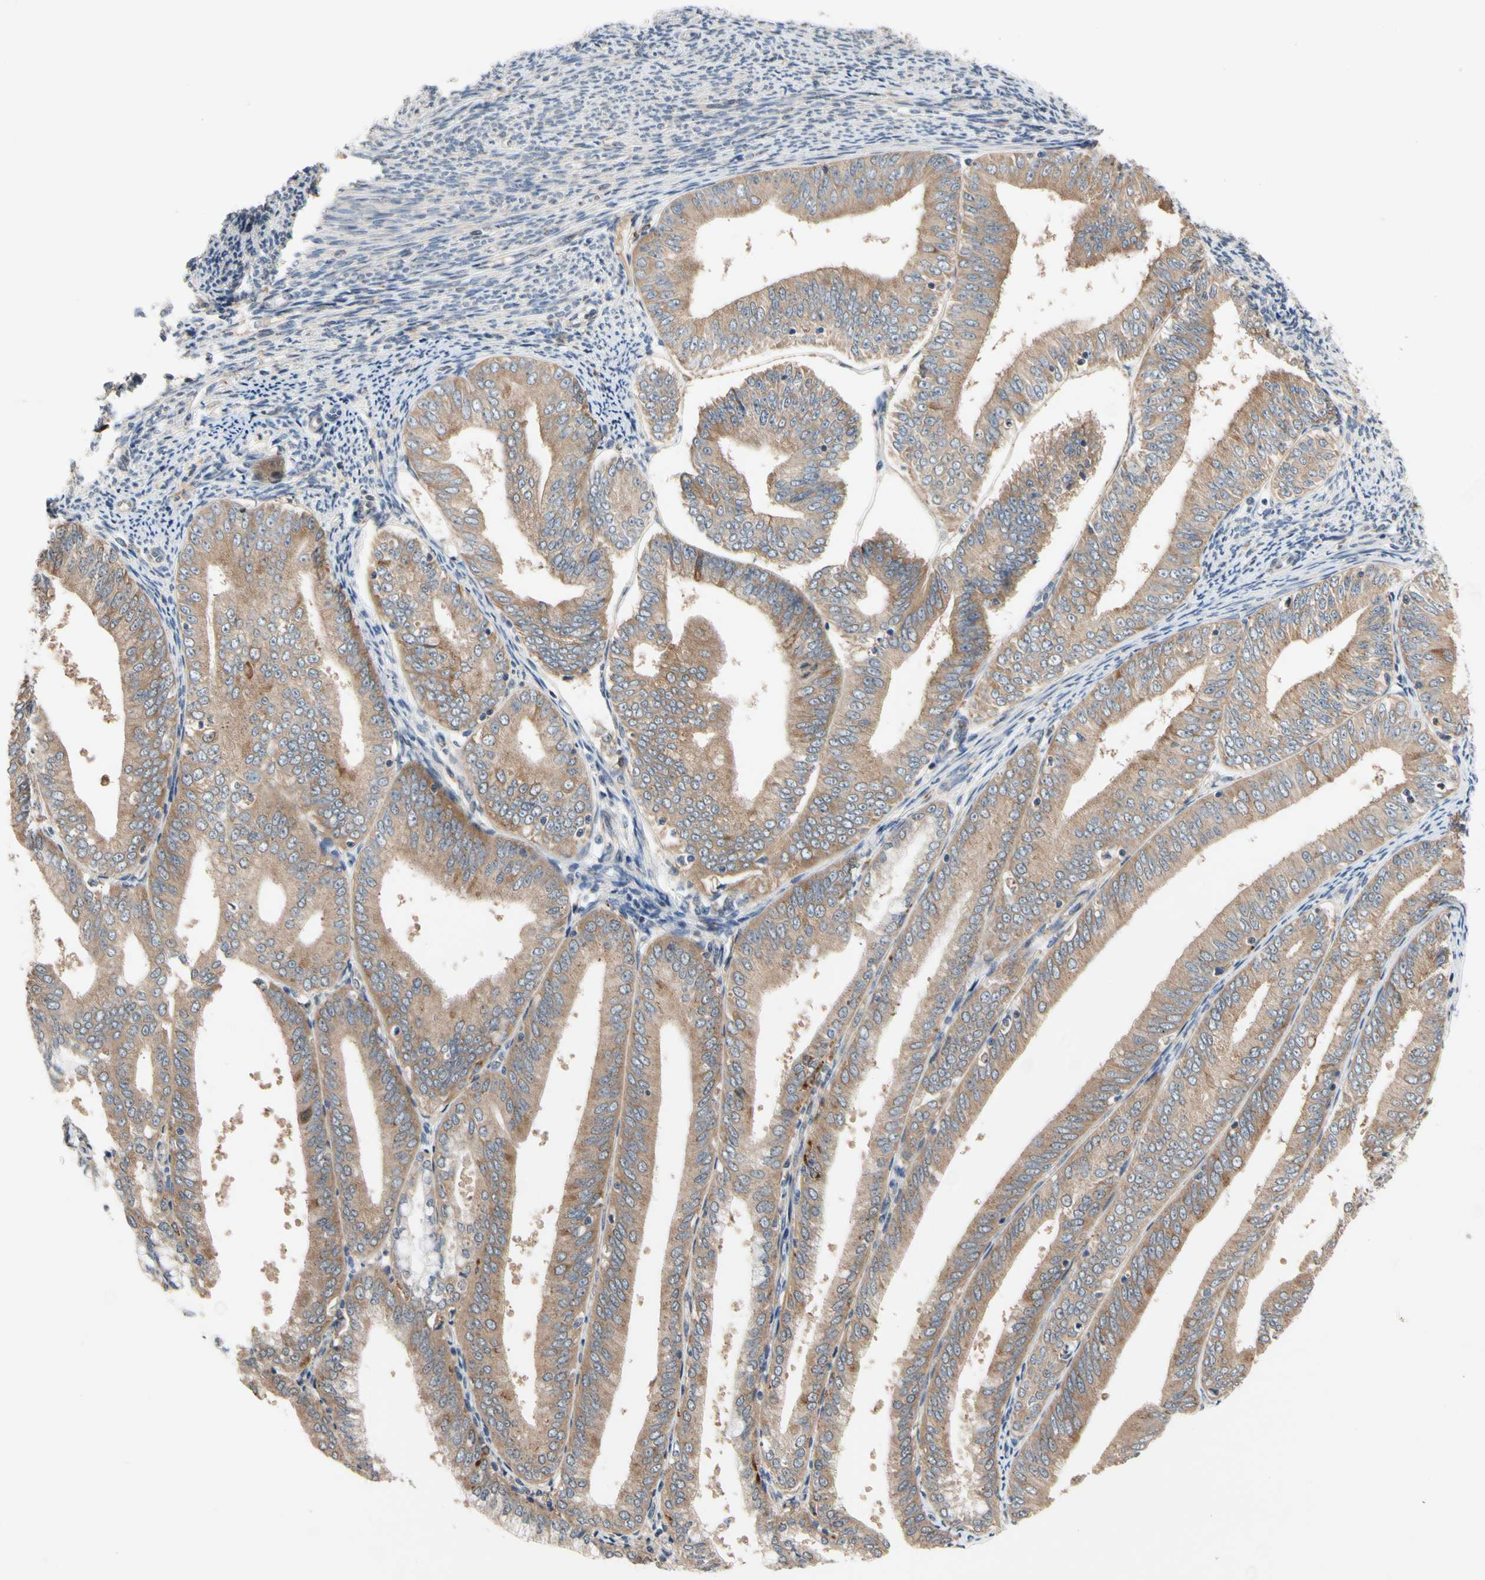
{"staining": {"intensity": "moderate", "quantity": ">75%", "location": "cytoplasmic/membranous"}, "tissue": "endometrial cancer", "cell_type": "Tumor cells", "image_type": "cancer", "snomed": [{"axis": "morphology", "description": "Adenocarcinoma, NOS"}, {"axis": "topography", "description": "Endometrium"}], "caption": "The immunohistochemical stain shows moderate cytoplasmic/membranous positivity in tumor cells of adenocarcinoma (endometrial) tissue. Nuclei are stained in blue.", "gene": "ANKHD1", "patient": {"sex": "female", "age": 63}}